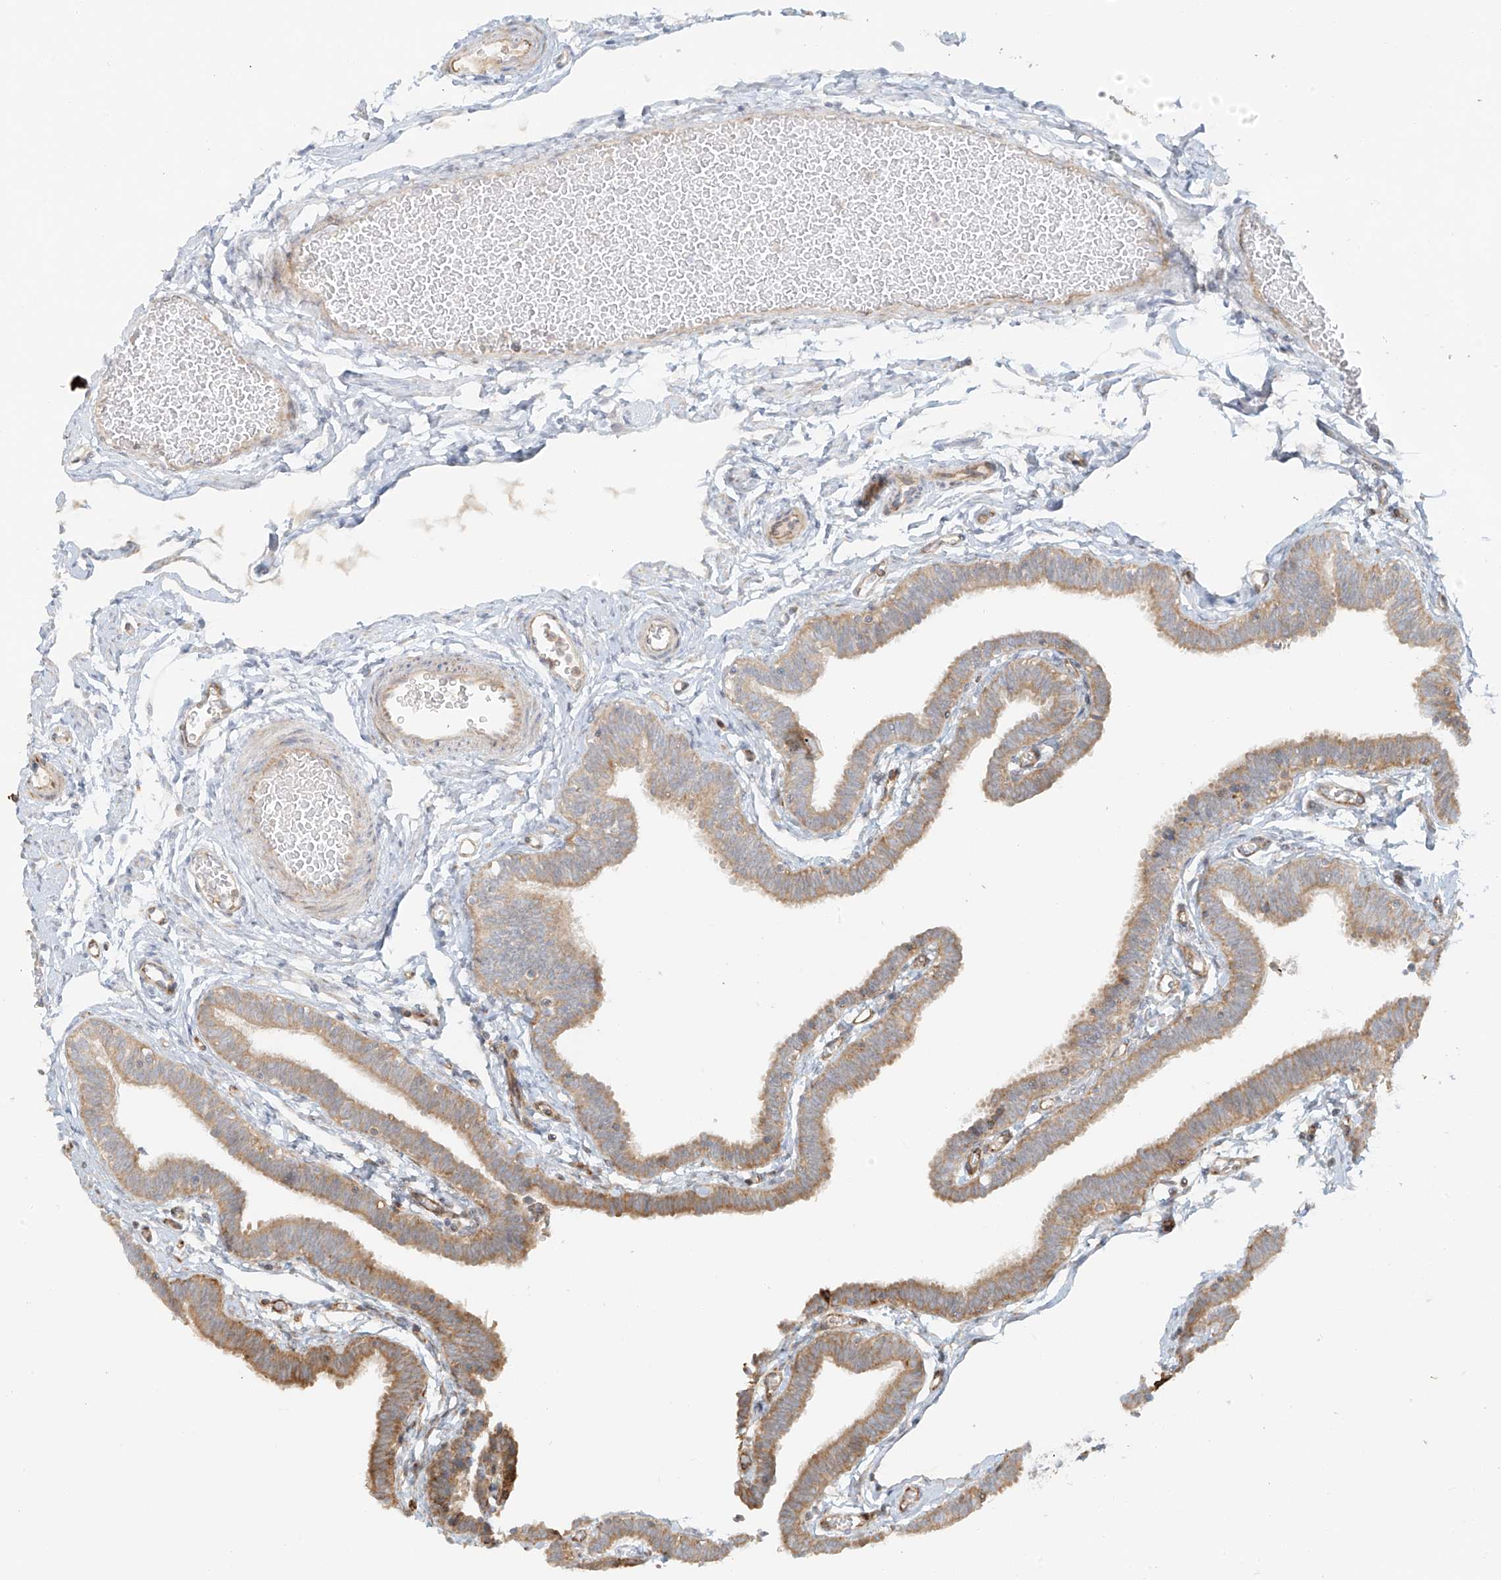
{"staining": {"intensity": "moderate", "quantity": "25%-75%", "location": "cytoplasmic/membranous"}, "tissue": "fallopian tube", "cell_type": "Glandular cells", "image_type": "normal", "snomed": [{"axis": "morphology", "description": "Normal tissue, NOS"}, {"axis": "topography", "description": "Fallopian tube"}, {"axis": "topography", "description": "Ovary"}], "caption": "This image demonstrates immunohistochemistry staining of normal fallopian tube, with medium moderate cytoplasmic/membranous expression in about 25%-75% of glandular cells.", "gene": "MIPEP", "patient": {"sex": "female", "age": 23}}